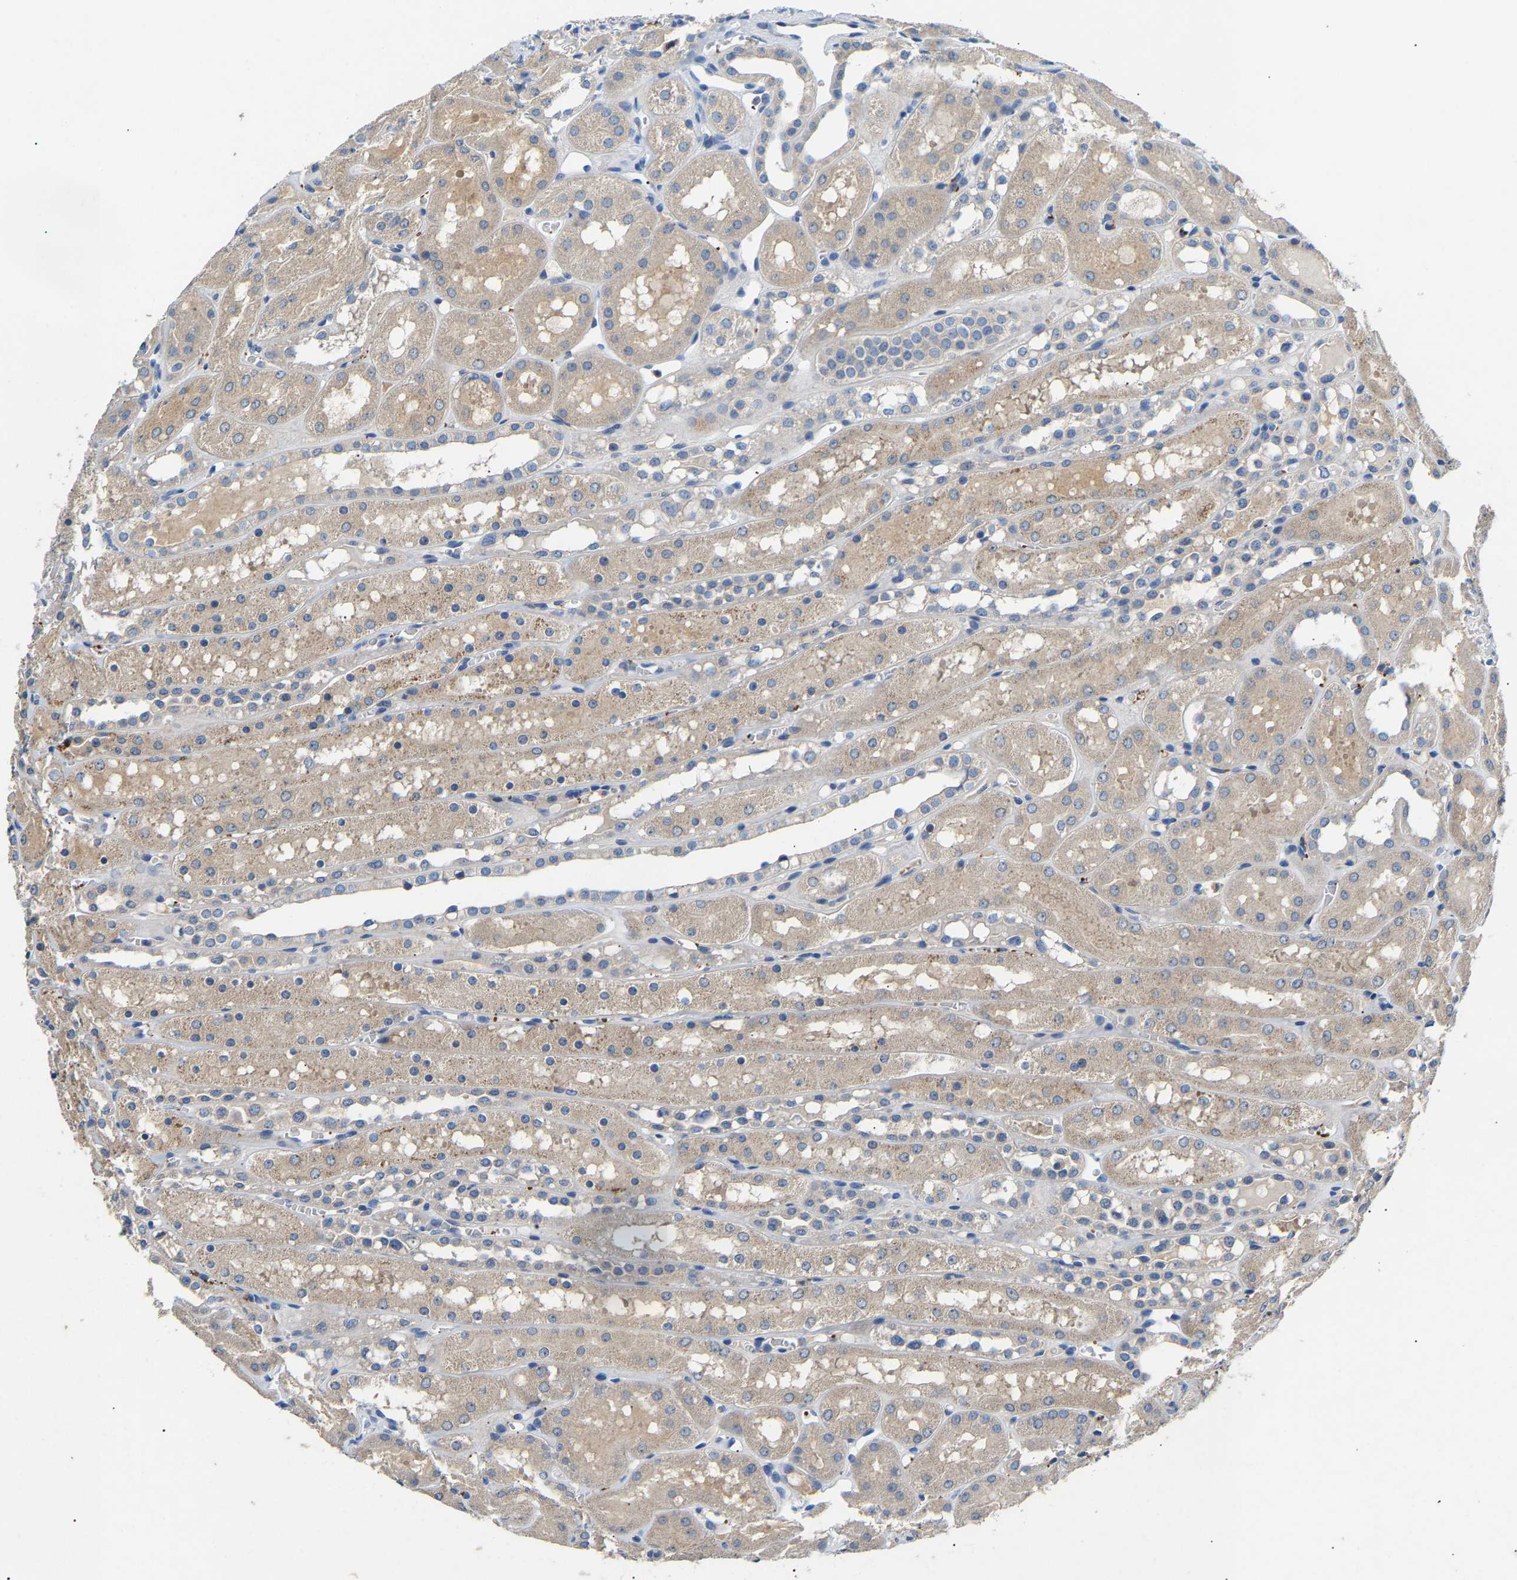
{"staining": {"intensity": "negative", "quantity": "none", "location": "none"}, "tissue": "kidney", "cell_type": "Cells in glomeruli", "image_type": "normal", "snomed": [{"axis": "morphology", "description": "Normal tissue, NOS"}, {"axis": "topography", "description": "Kidney"}, {"axis": "topography", "description": "Urinary bladder"}], "caption": "An immunohistochemistry micrograph of normal kidney is shown. There is no staining in cells in glomeruli of kidney.", "gene": "CCDC171", "patient": {"sex": "male", "age": 16}}